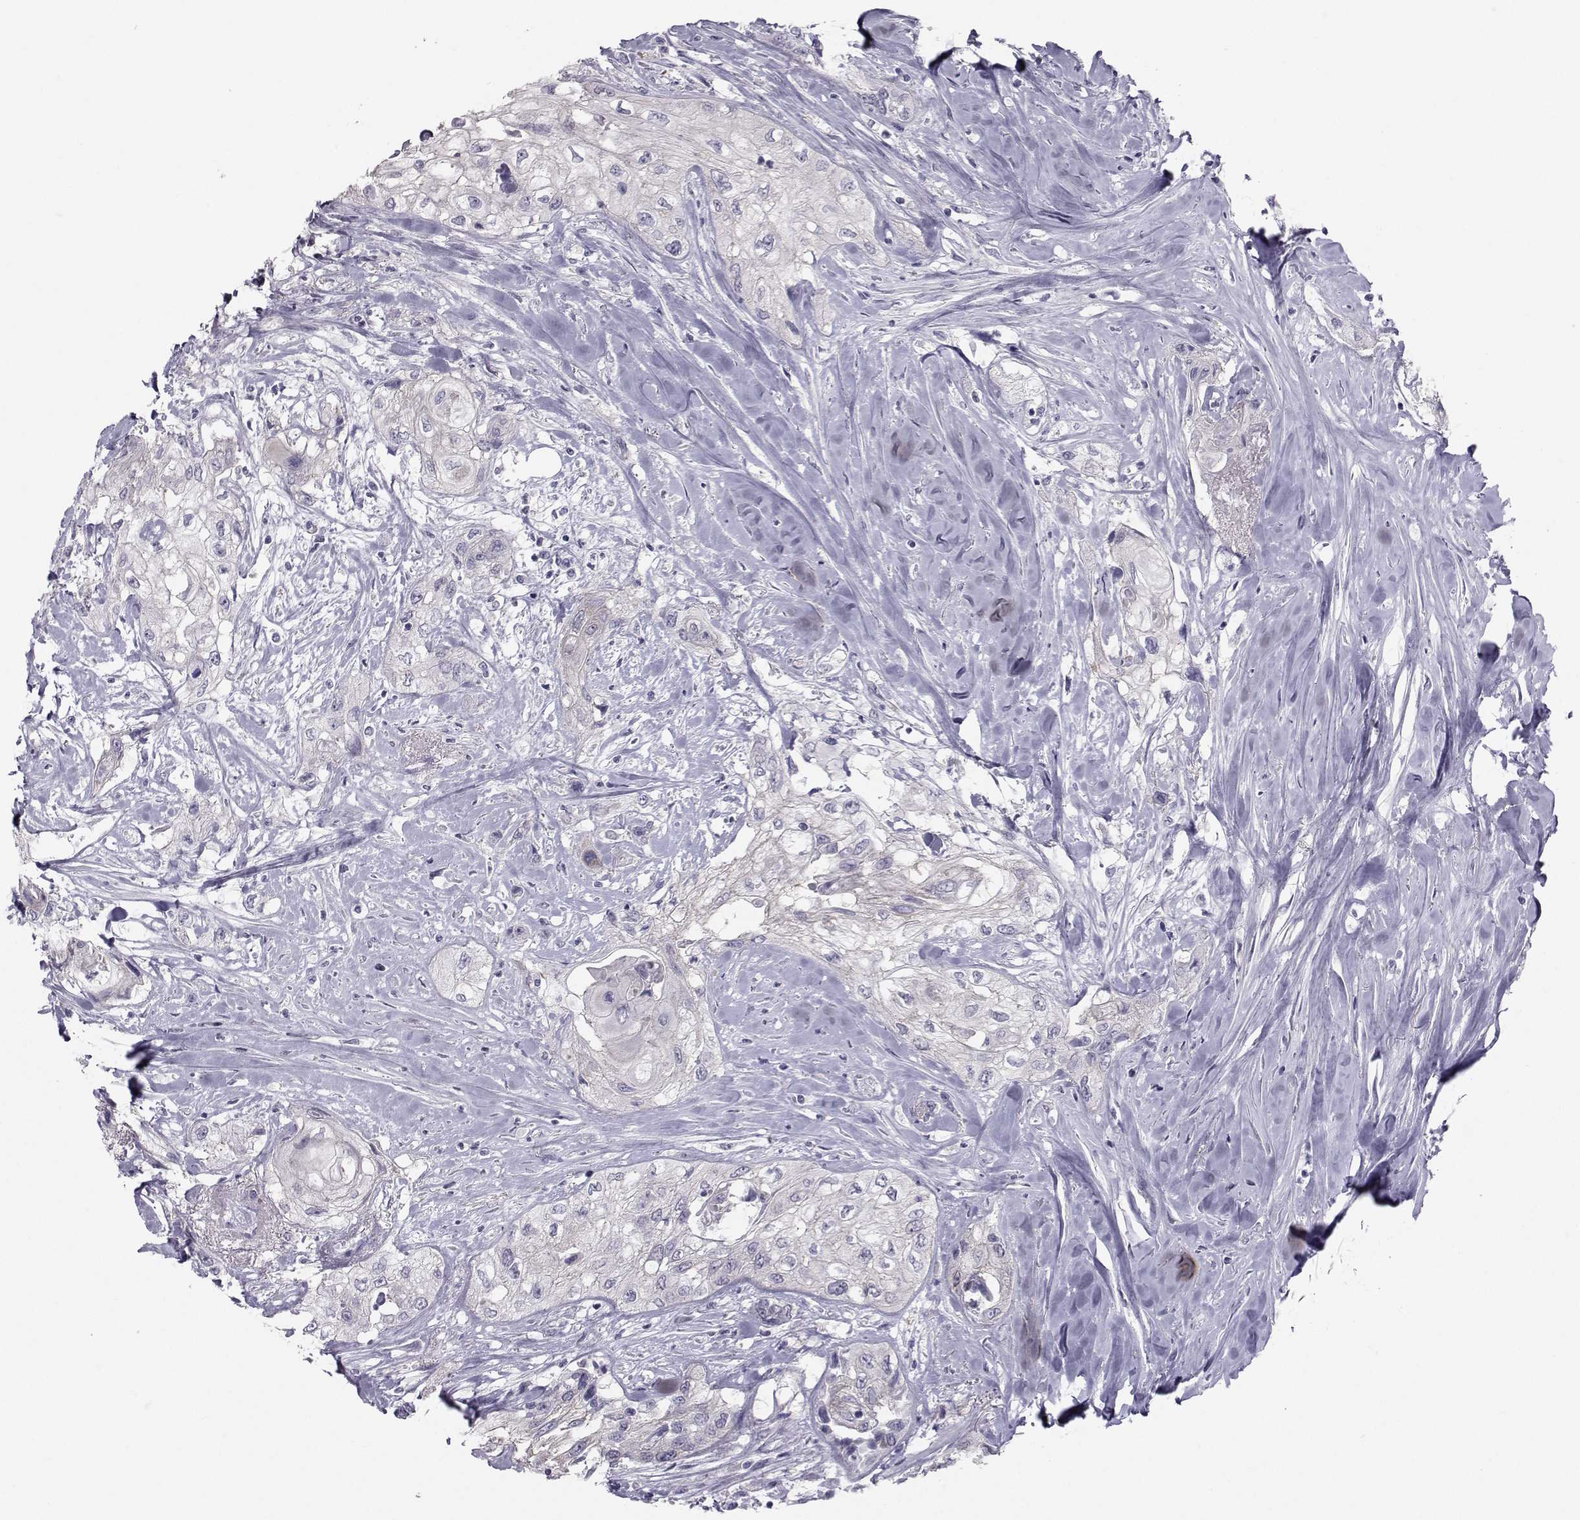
{"staining": {"intensity": "negative", "quantity": "none", "location": "none"}, "tissue": "head and neck cancer", "cell_type": "Tumor cells", "image_type": "cancer", "snomed": [{"axis": "morphology", "description": "Normal tissue, NOS"}, {"axis": "morphology", "description": "Squamous cell carcinoma, NOS"}, {"axis": "topography", "description": "Oral tissue"}, {"axis": "topography", "description": "Peripheral nerve tissue"}, {"axis": "topography", "description": "Head-Neck"}], "caption": "High magnification brightfield microscopy of head and neck cancer stained with DAB (3,3'-diaminobenzidine) (brown) and counterstained with hematoxylin (blue): tumor cells show no significant expression.", "gene": "GARIN3", "patient": {"sex": "female", "age": 59}}